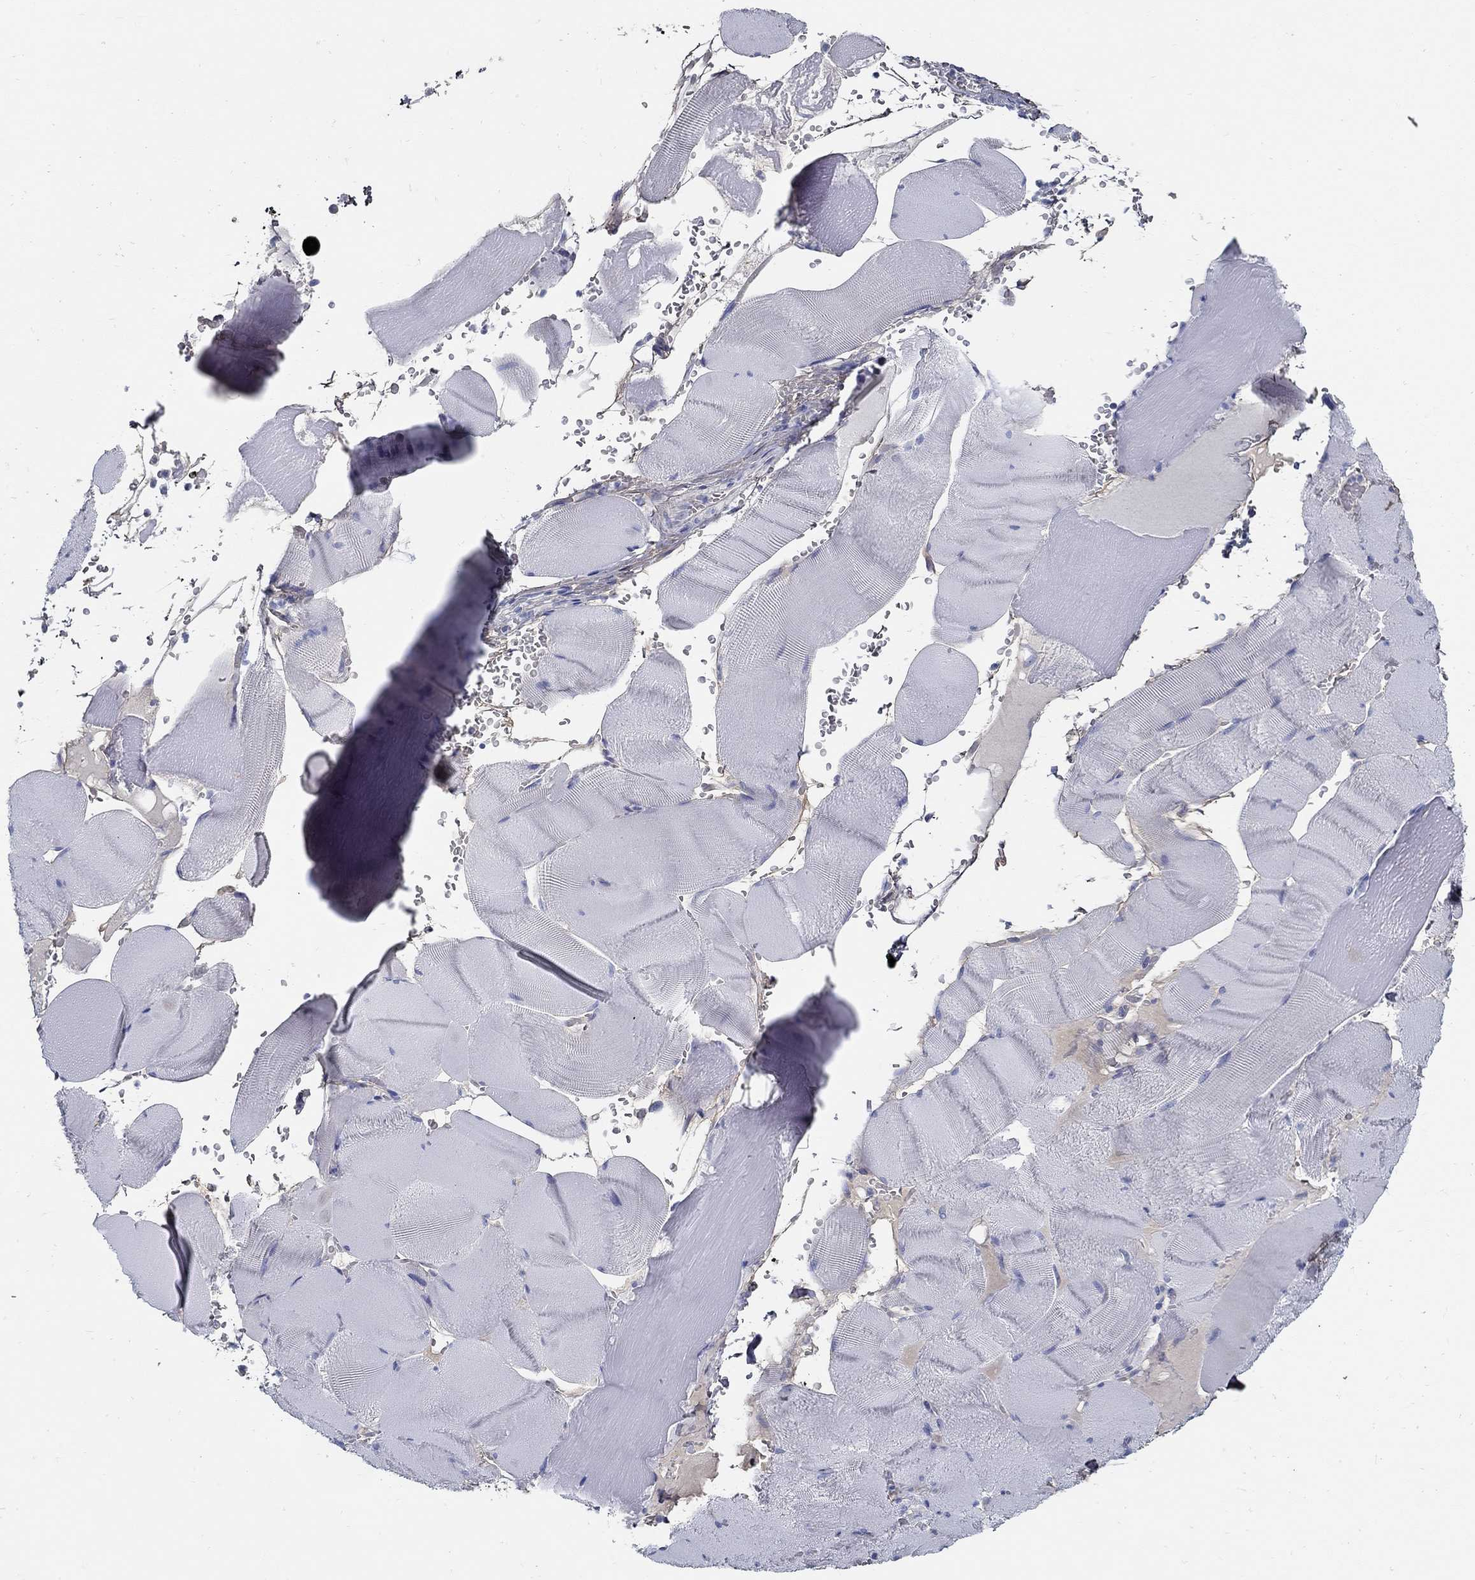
{"staining": {"intensity": "negative", "quantity": "none", "location": "none"}, "tissue": "skeletal muscle", "cell_type": "Myocytes", "image_type": "normal", "snomed": [{"axis": "morphology", "description": "Normal tissue, NOS"}, {"axis": "topography", "description": "Skeletal muscle"}], "caption": "This photomicrograph is of unremarkable skeletal muscle stained with immunohistochemistry (IHC) to label a protein in brown with the nuclei are counter-stained blue. There is no positivity in myocytes.", "gene": "TGFBI", "patient": {"sex": "male", "age": 56}}